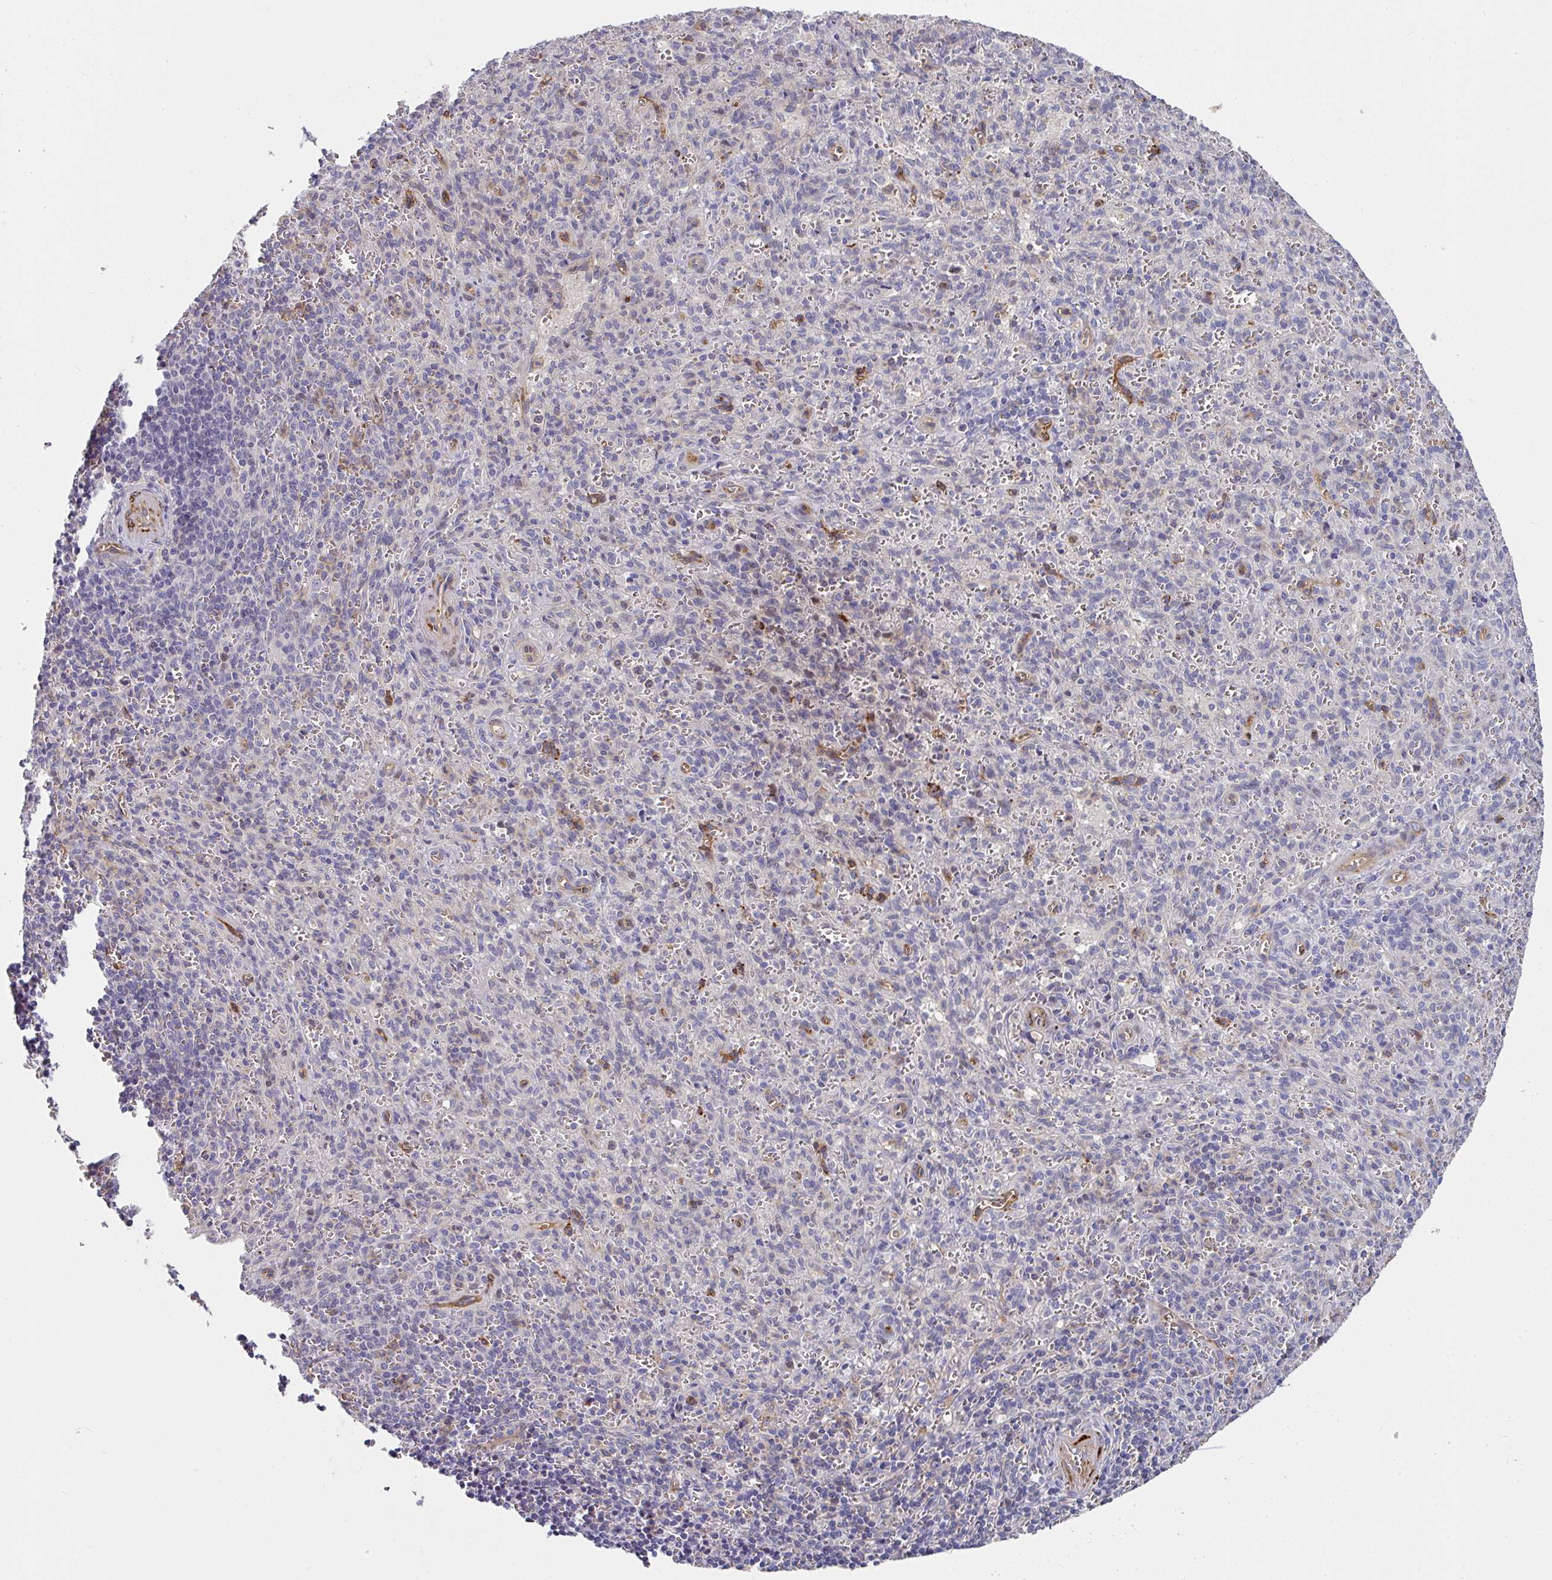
{"staining": {"intensity": "negative", "quantity": "none", "location": "none"}, "tissue": "spleen", "cell_type": "Cells in red pulp", "image_type": "normal", "snomed": [{"axis": "morphology", "description": "Normal tissue, NOS"}, {"axis": "topography", "description": "Spleen"}], "caption": "DAB immunohistochemical staining of normal human spleen shows no significant positivity in cells in red pulp. (Brightfield microscopy of DAB immunohistochemistry (IHC) at high magnification).", "gene": "BEND5", "patient": {"sex": "female", "age": 26}}